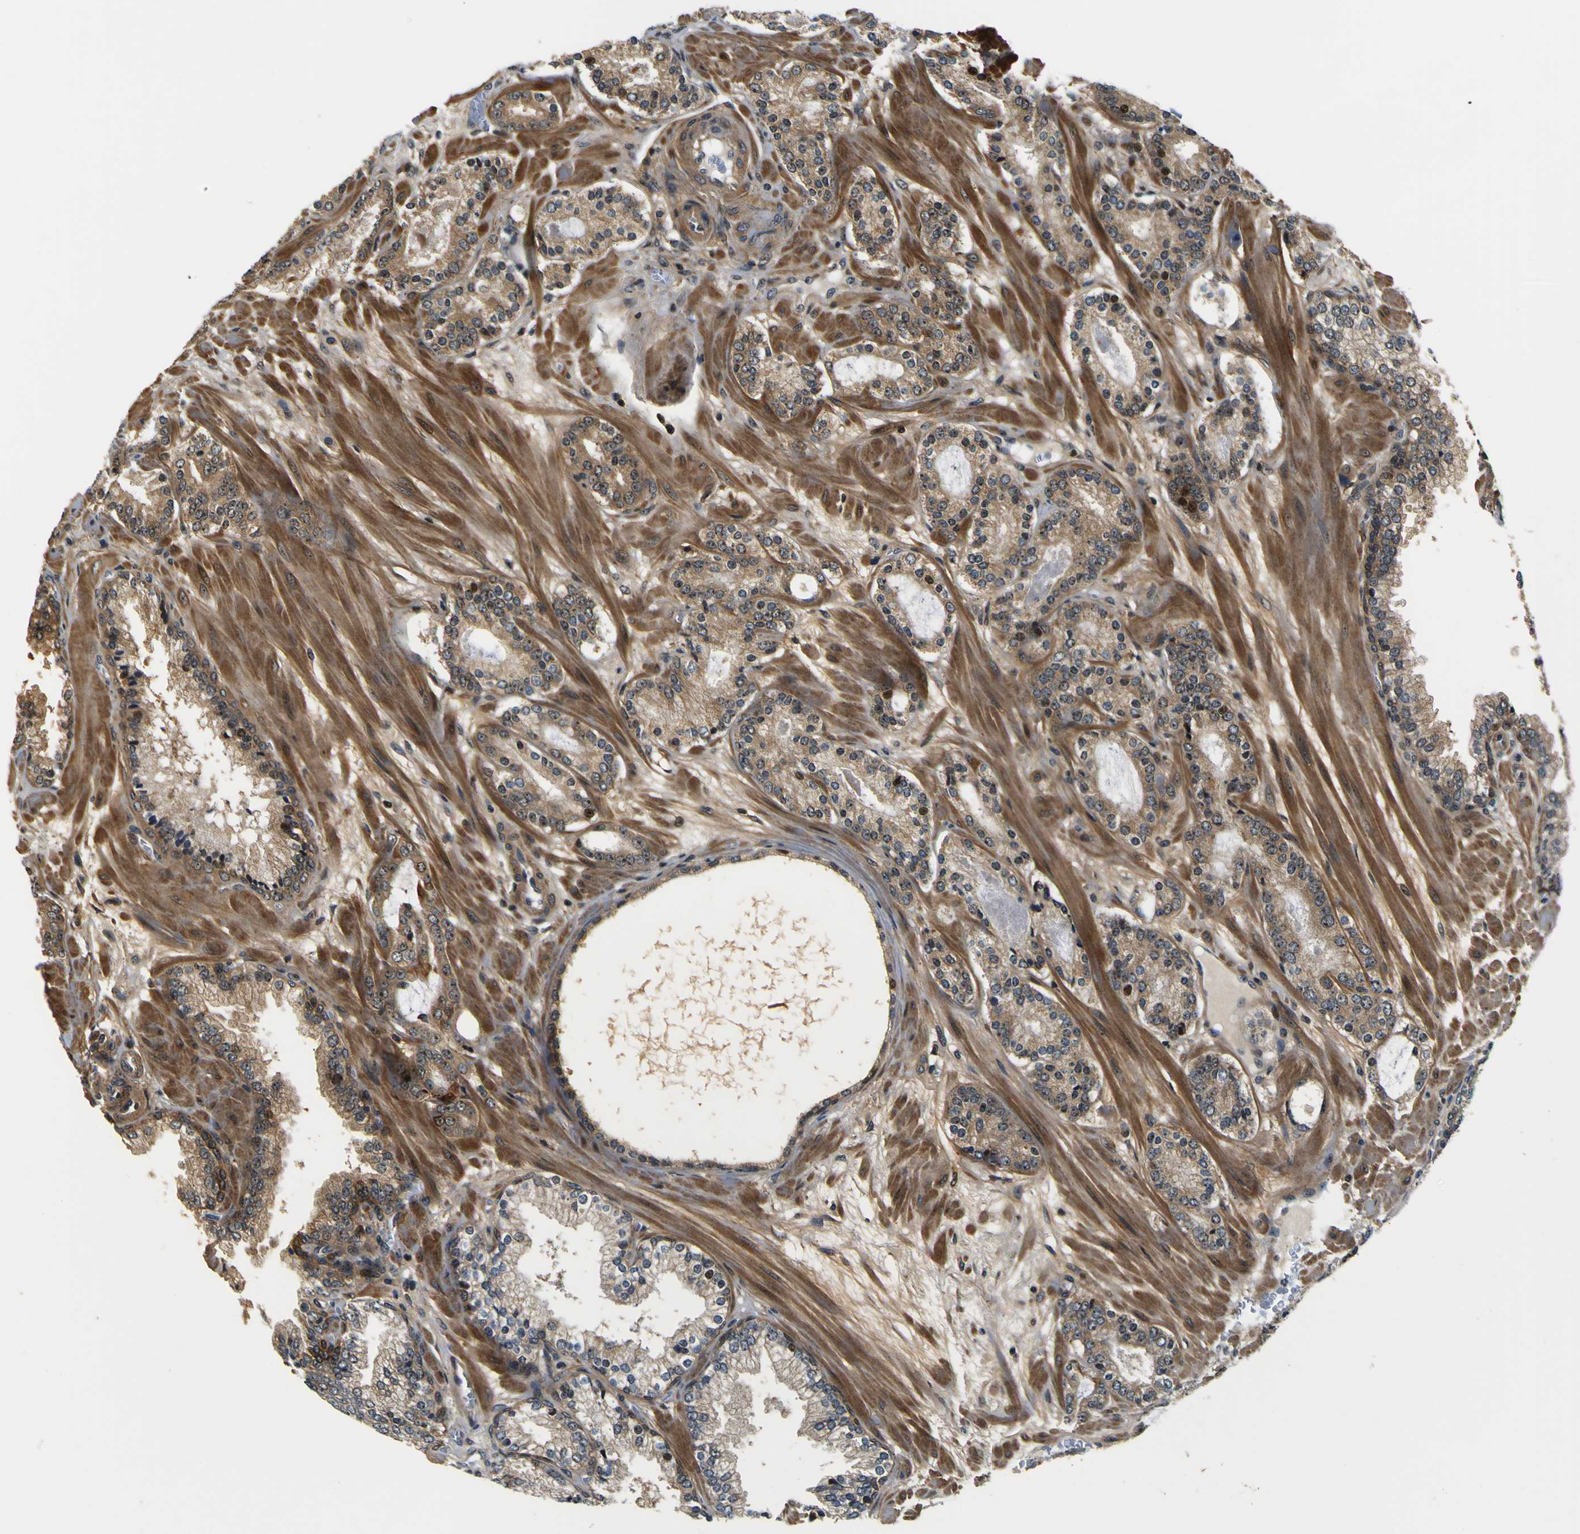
{"staining": {"intensity": "weak", "quantity": "25%-75%", "location": "cytoplasmic/membranous,nuclear"}, "tissue": "prostate cancer", "cell_type": "Tumor cells", "image_type": "cancer", "snomed": [{"axis": "morphology", "description": "Adenocarcinoma, Low grade"}, {"axis": "topography", "description": "Prostate"}], "caption": "Immunohistochemical staining of human prostate cancer (adenocarcinoma (low-grade)) shows low levels of weak cytoplasmic/membranous and nuclear protein expression in about 25%-75% of tumor cells.", "gene": "LRP4", "patient": {"sex": "male", "age": 63}}